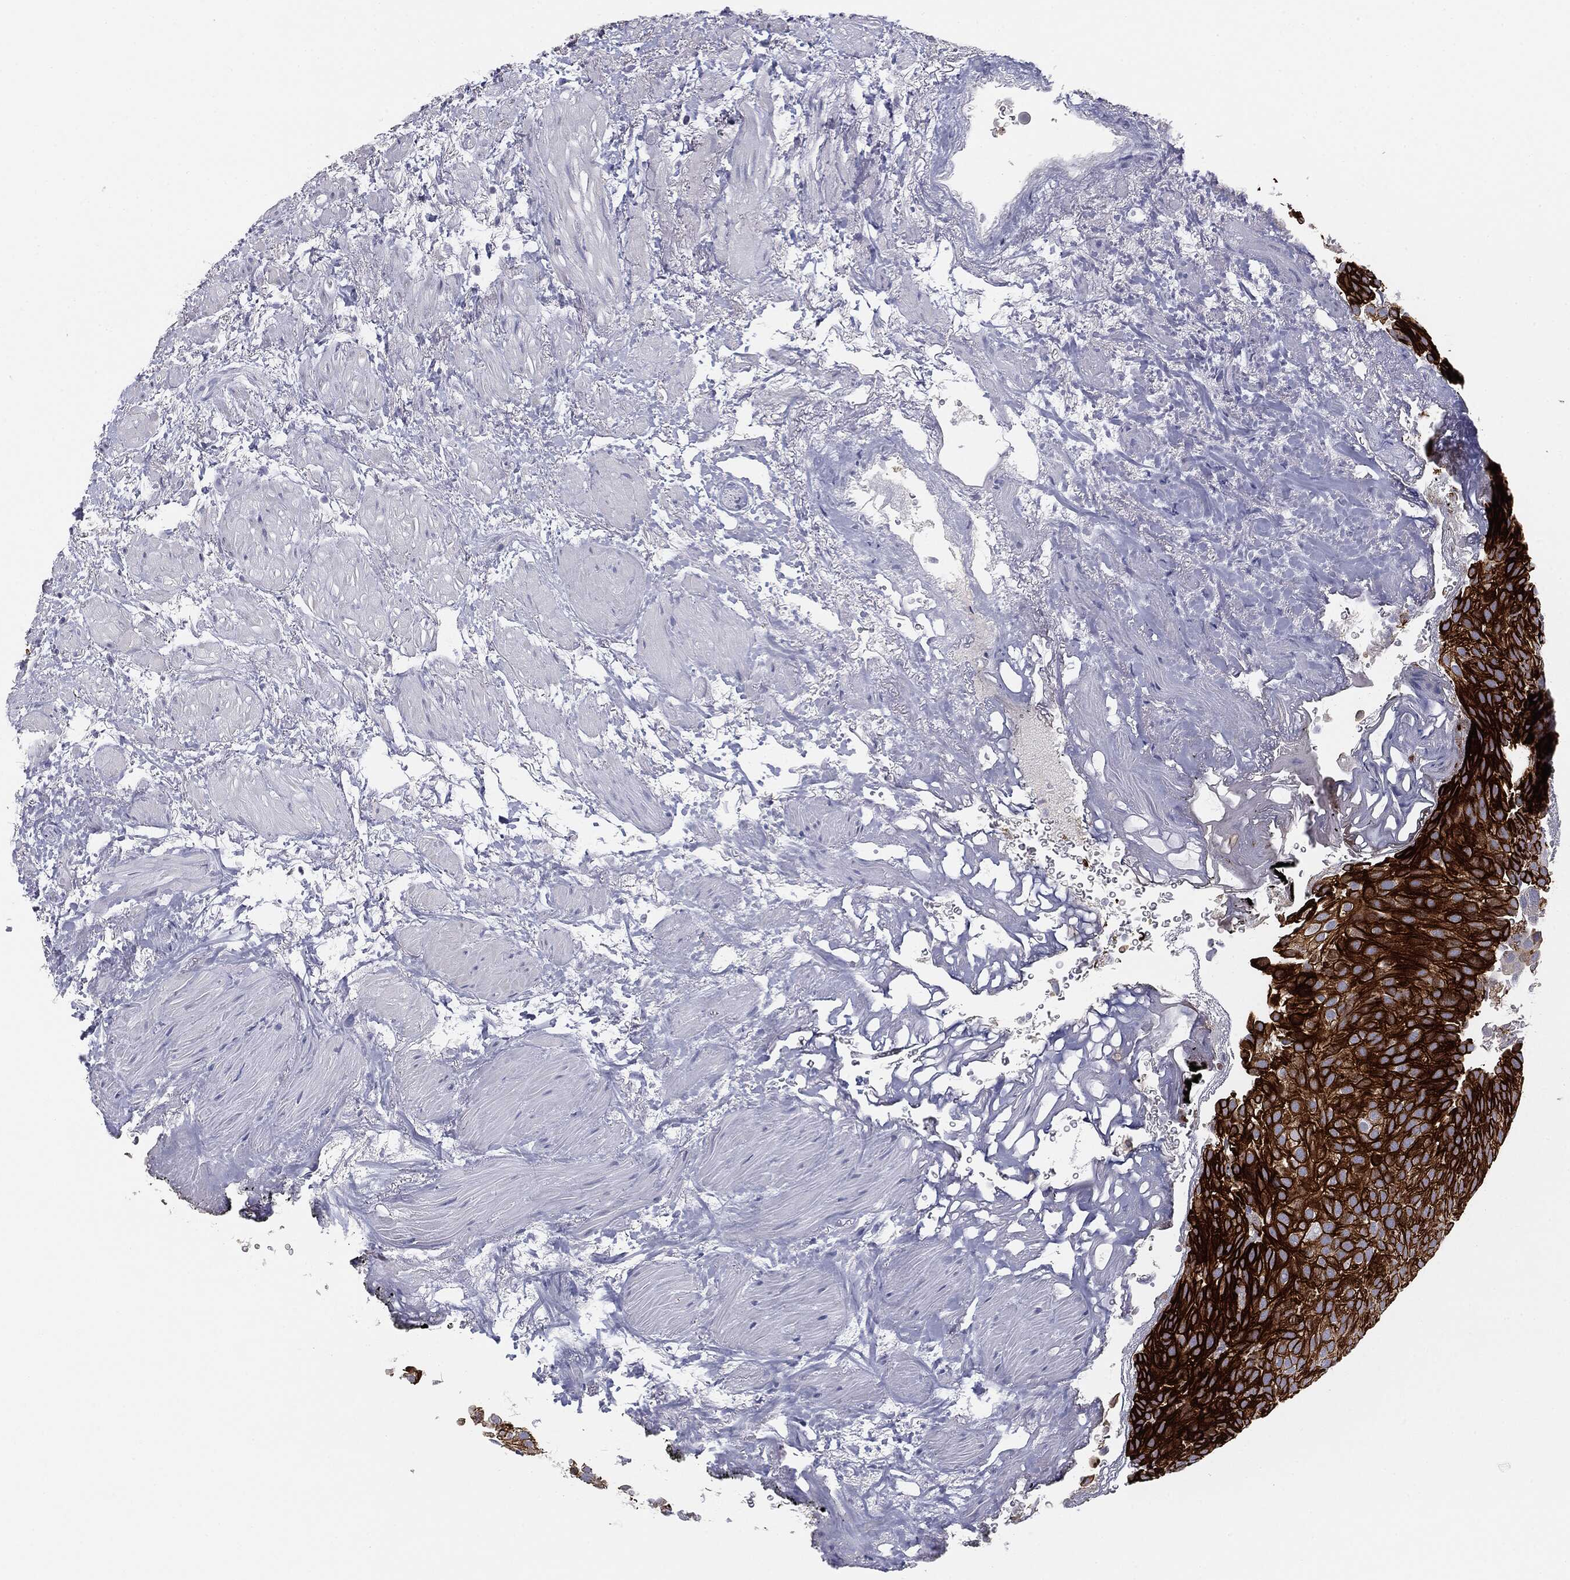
{"staining": {"intensity": "strong", "quantity": ">75%", "location": "cytoplasmic/membranous"}, "tissue": "urothelial cancer", "cell_type": "Tumor cells", "image_type": "cancer", "snomed": [{"axis": "morphology", "description": "Urothelial carcinoma, Low grade"}, {"axis": "topography", "description": "Urinary bladder"}], "caption": "Tumor cells demonstrate high levels of strong cytoplasmic/membranous expression in about >75% of cells in urothelial carcinoma (low-grade). The protein is stained brown, and the nuclei are stained in blue (DAB IHC with brightfield microscopy, high magnification).", "gene": "MUC1", "patient": {"sex": "male", "age": 78}}